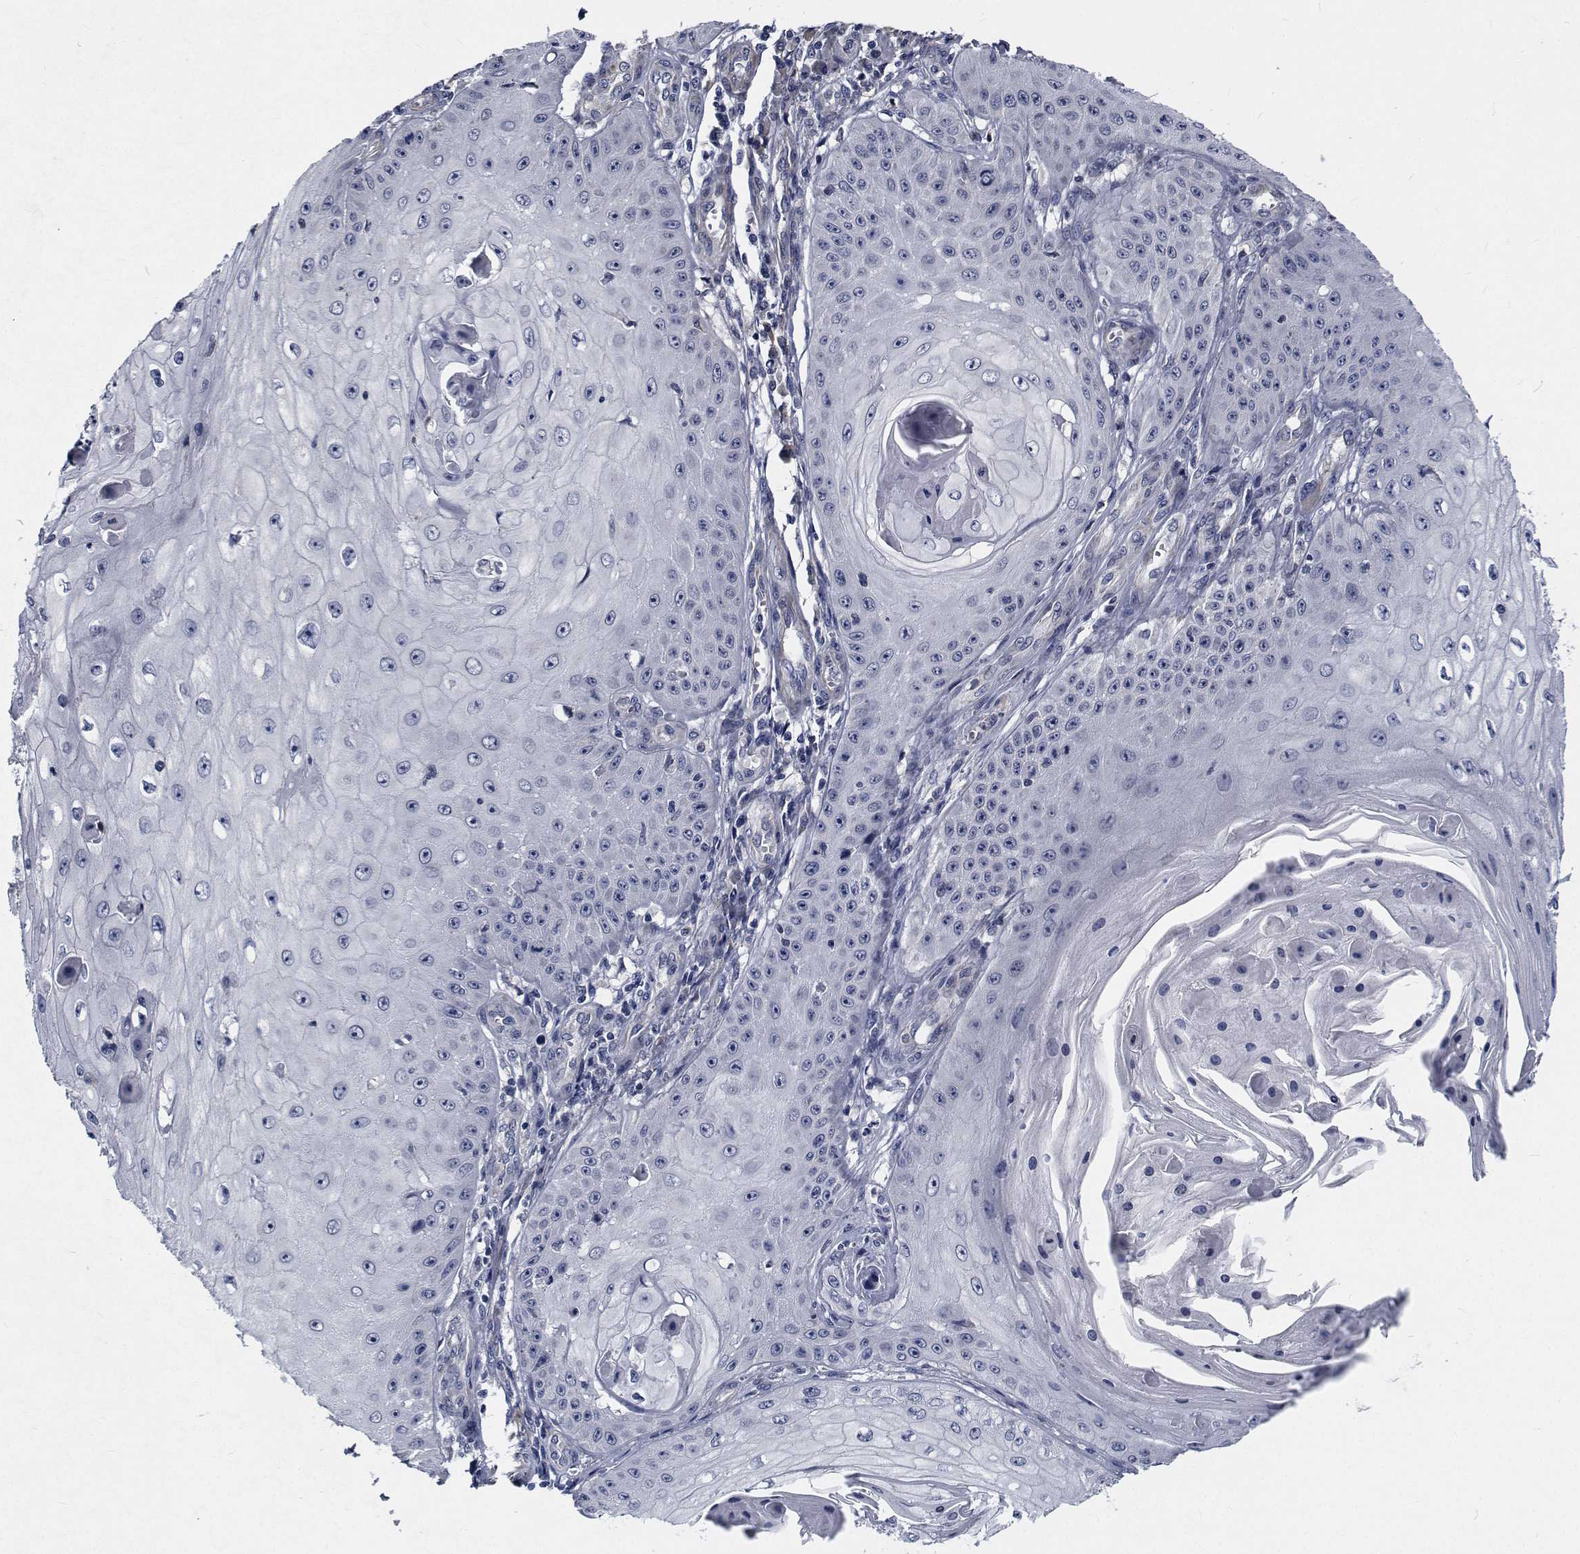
{"staining": {"intensity": "negative", "quantity": "none", "location": "none"}, "tissue": "skin cancer", "cell_type": "Tumor cells", "image_type": "cancer", "snomed": [{"axis": "morphology", "description": "Squamous cell carcinoma, NOS"}, {"axis": "topography", "description": "Skin"}], "caption": "Skin cancer (squamous cell carcinoma) was stained to show a protein in brown. There is no significant expression in tumor cells.", "gene": "TTBK1", "patient": {"sex": "male", "age": 70}}